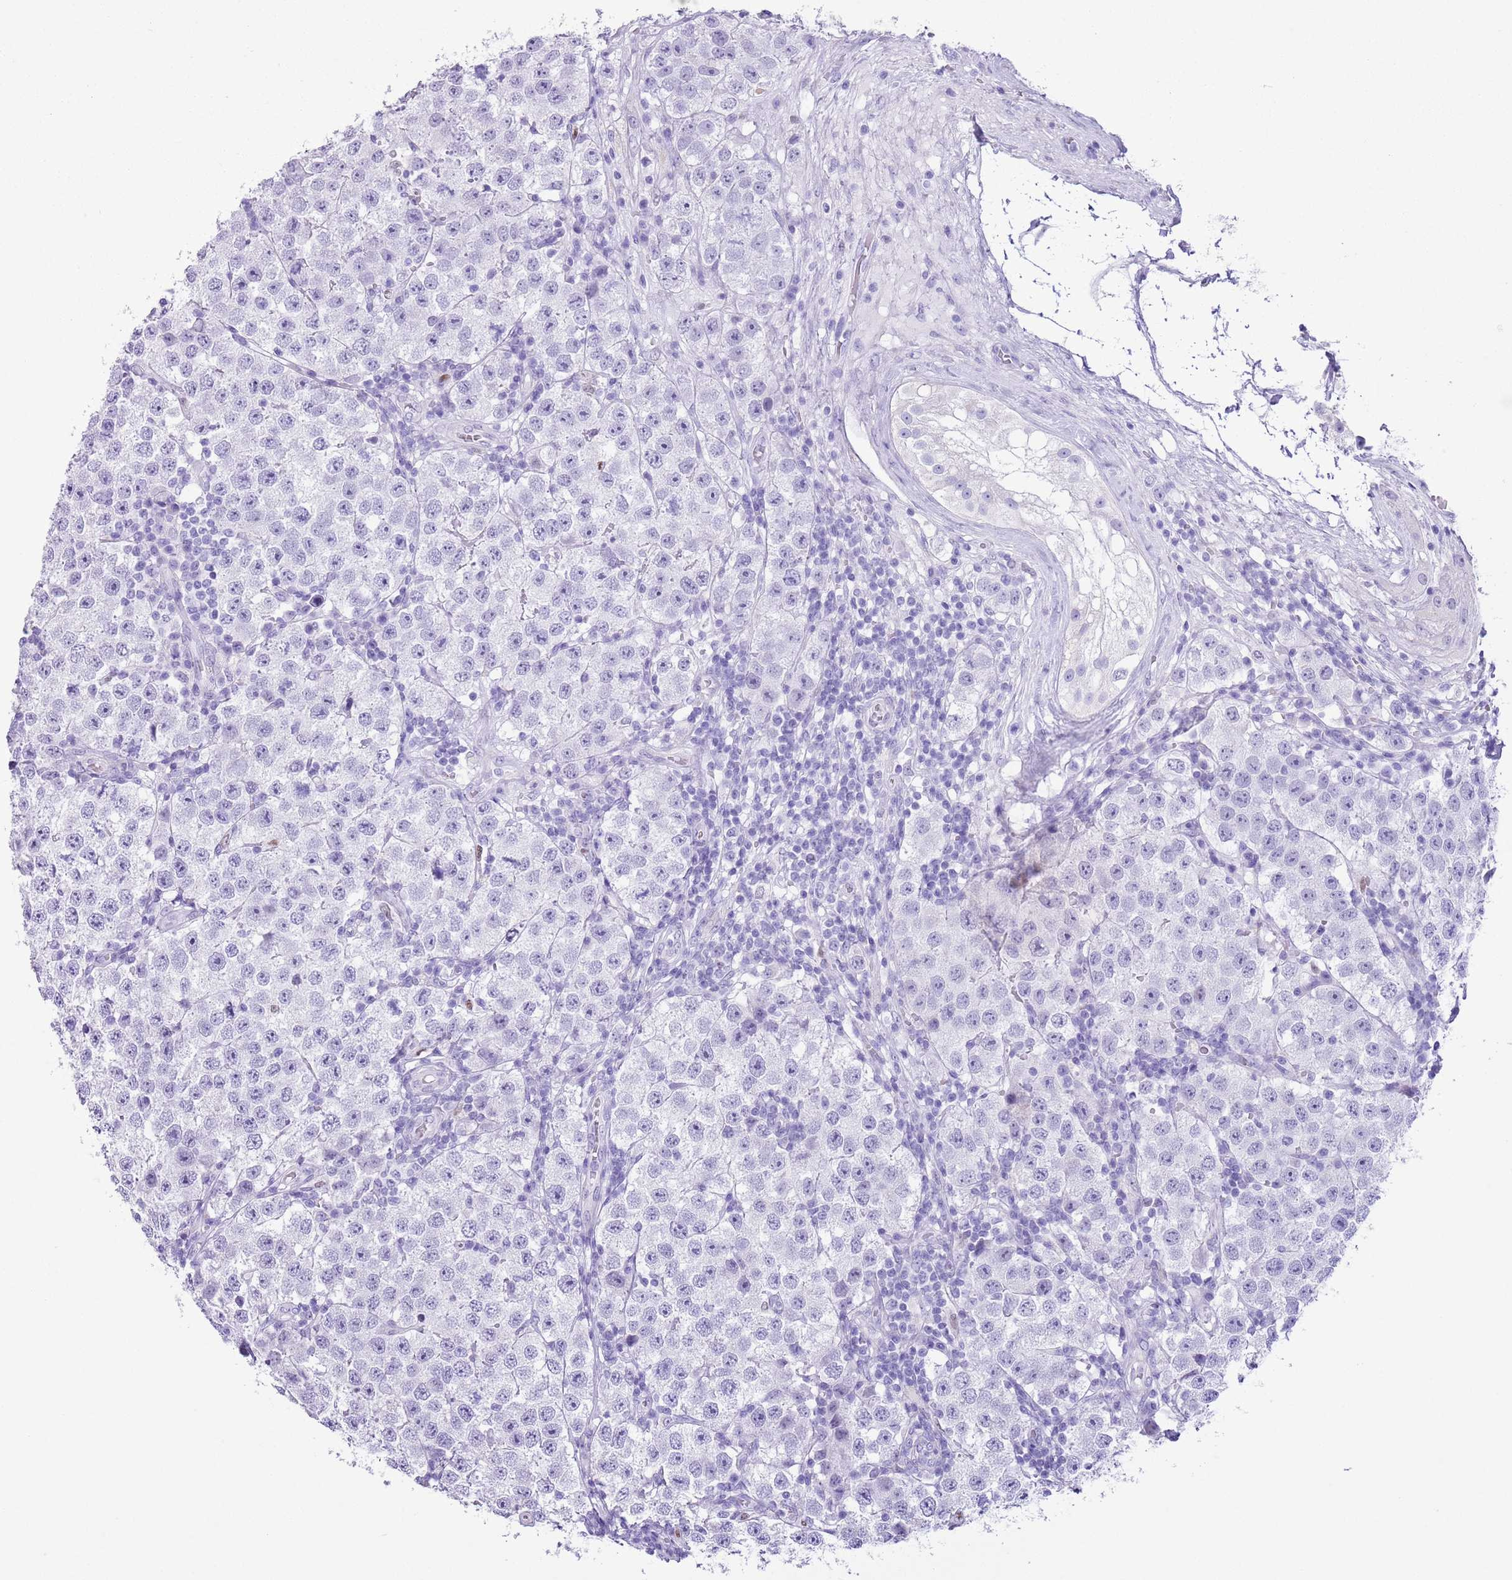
{"staining": {"intensity": "negative", "quantity": "none", "location": "none"}, "tissue": "testis cancer", "cell_type": "Tumor cells", "image_type": "cancer", "snomed": [{"axis": "morphology", "description": "Seminoma, NOS"}, {"axis": "topography", "description": "Testis"}], "caption": "An immunohistochemistry (IHC) photomicrograph of seminoma (testis) is shown. There is no staining in tumor cells of seminoma (testis). Brightfield microscopy of immunohistochemistry stained with DAB (brown) and hematoxylin (blue), captured at high magnification.", "gene": "SLC7A14", "patient": {"sex": "male", "age": 34}}